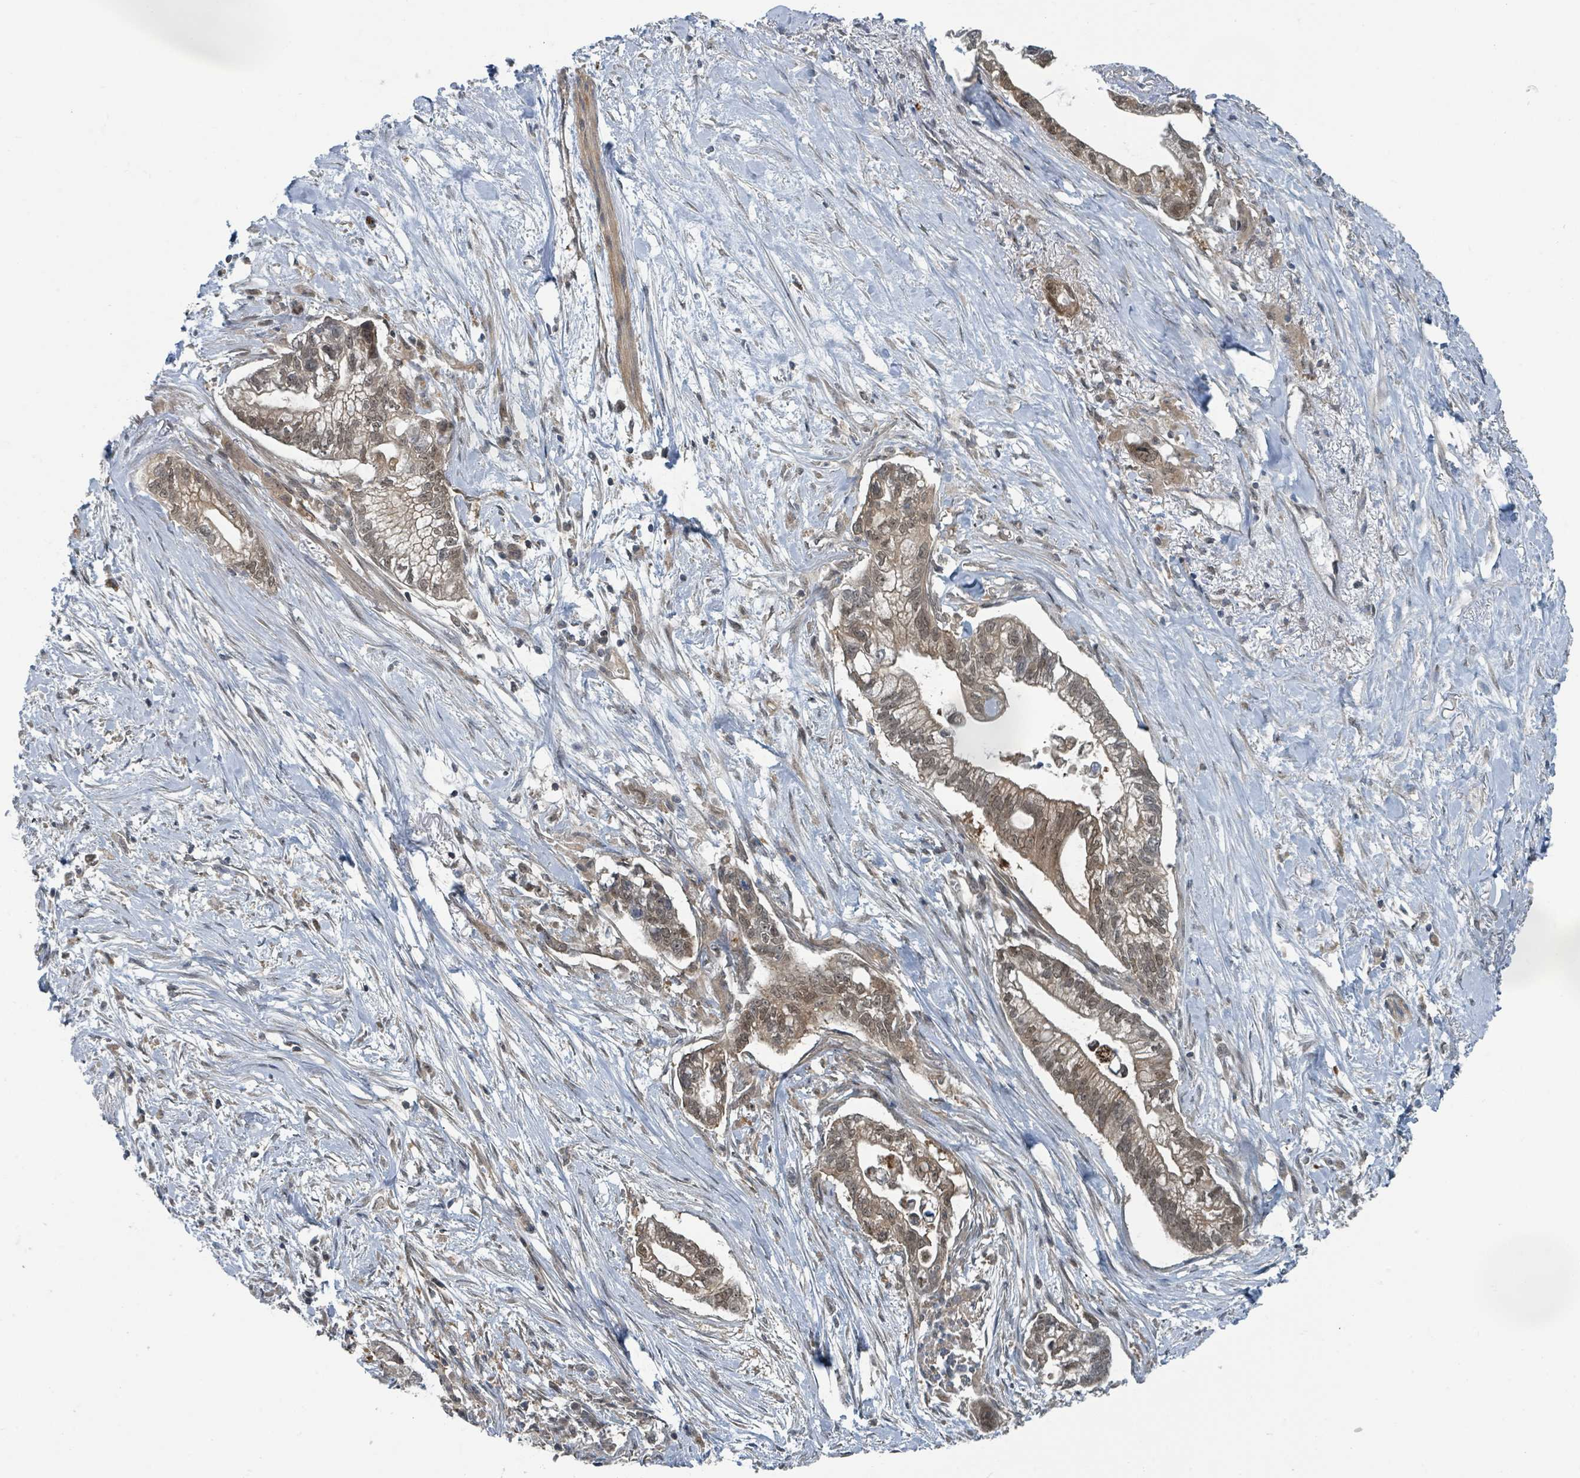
{"staining": {"intensity": "moderate", "quantity": ">75%", "location": "cytoplasmic/membranous,nuclear"}, "tissue": "pancreatic cancer", "cell_type": "Tumor cells", "image_type": "cancer", "snomed": [{"axis": "morphology", "description": "Adenocarcinoma, NOS"}, {"axis": "topography", "description": "Pancreas"}], "caption": "Pancreatic cancer (adenocarcinoma) stained with immunohistochemistry reveals moderate cytoplasmic/membranous and nuclear expression in about >75% of tumor cells. (DAB = brown stain, brightfield microscopy at high magnification).", "gene": "GOLGA7", "patient": {"sex": "male", "age": 70}}